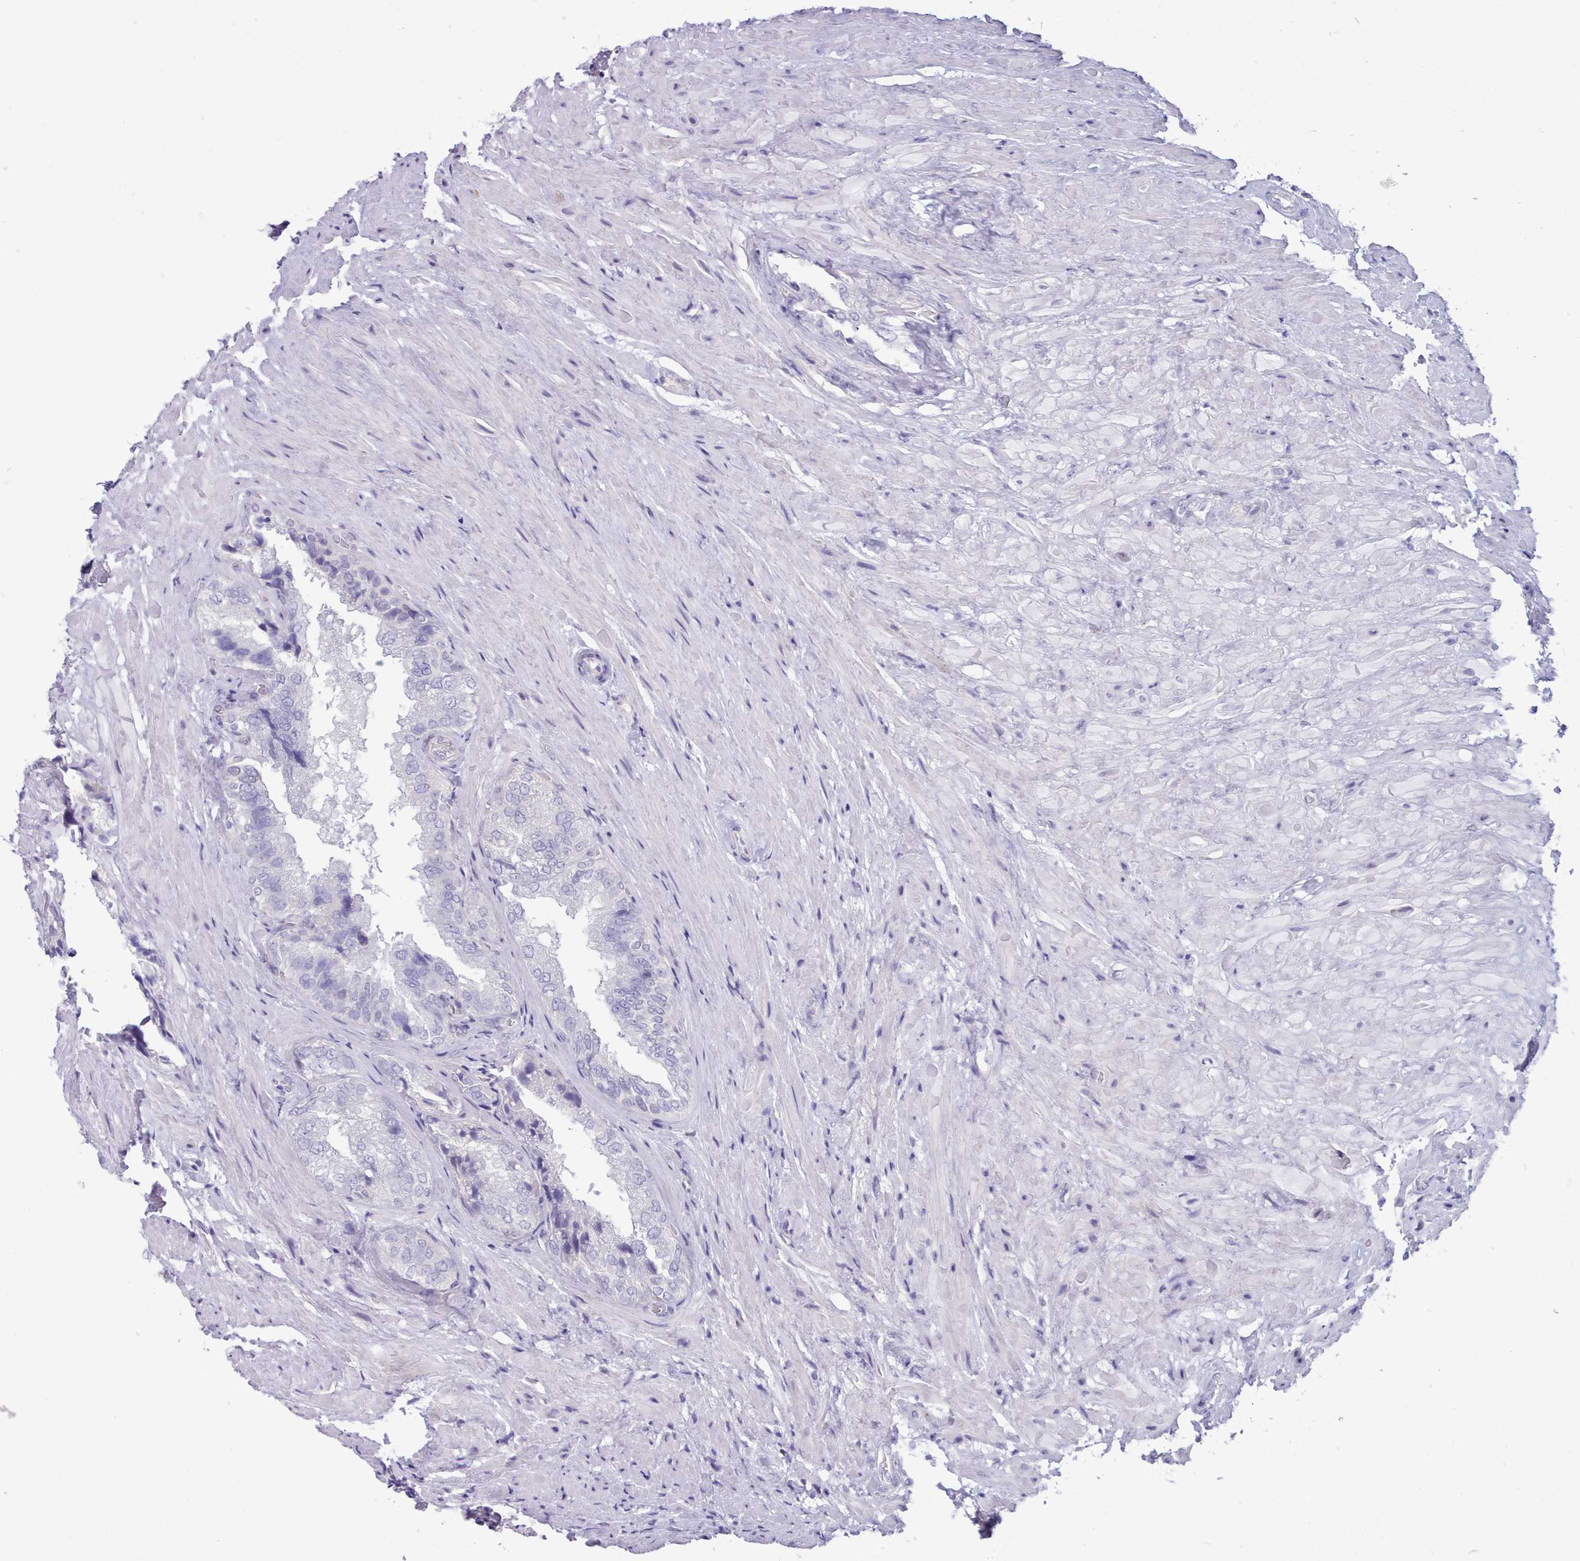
{"staining": {"intensity": "negative", "quantity": "none", "location": "none"}, "tissue": "seminal vesicle", "cell_type": "Glandular cells", "image_type": "normal", "snomed": [{"axis": "morphology", "description": "Normal tissue, NOS"}, {"axis": "topography", "description": "Seminal veicle"}, {"axis": "topography", "description": "Peripheral nerve tissue"}], "caption": "Seminal vesicle stained for a protein using immunohistochemistry shows no positivity glandular cells.", "gene": "TMEM253", "patient": {"sex": "male", "age": 63}}